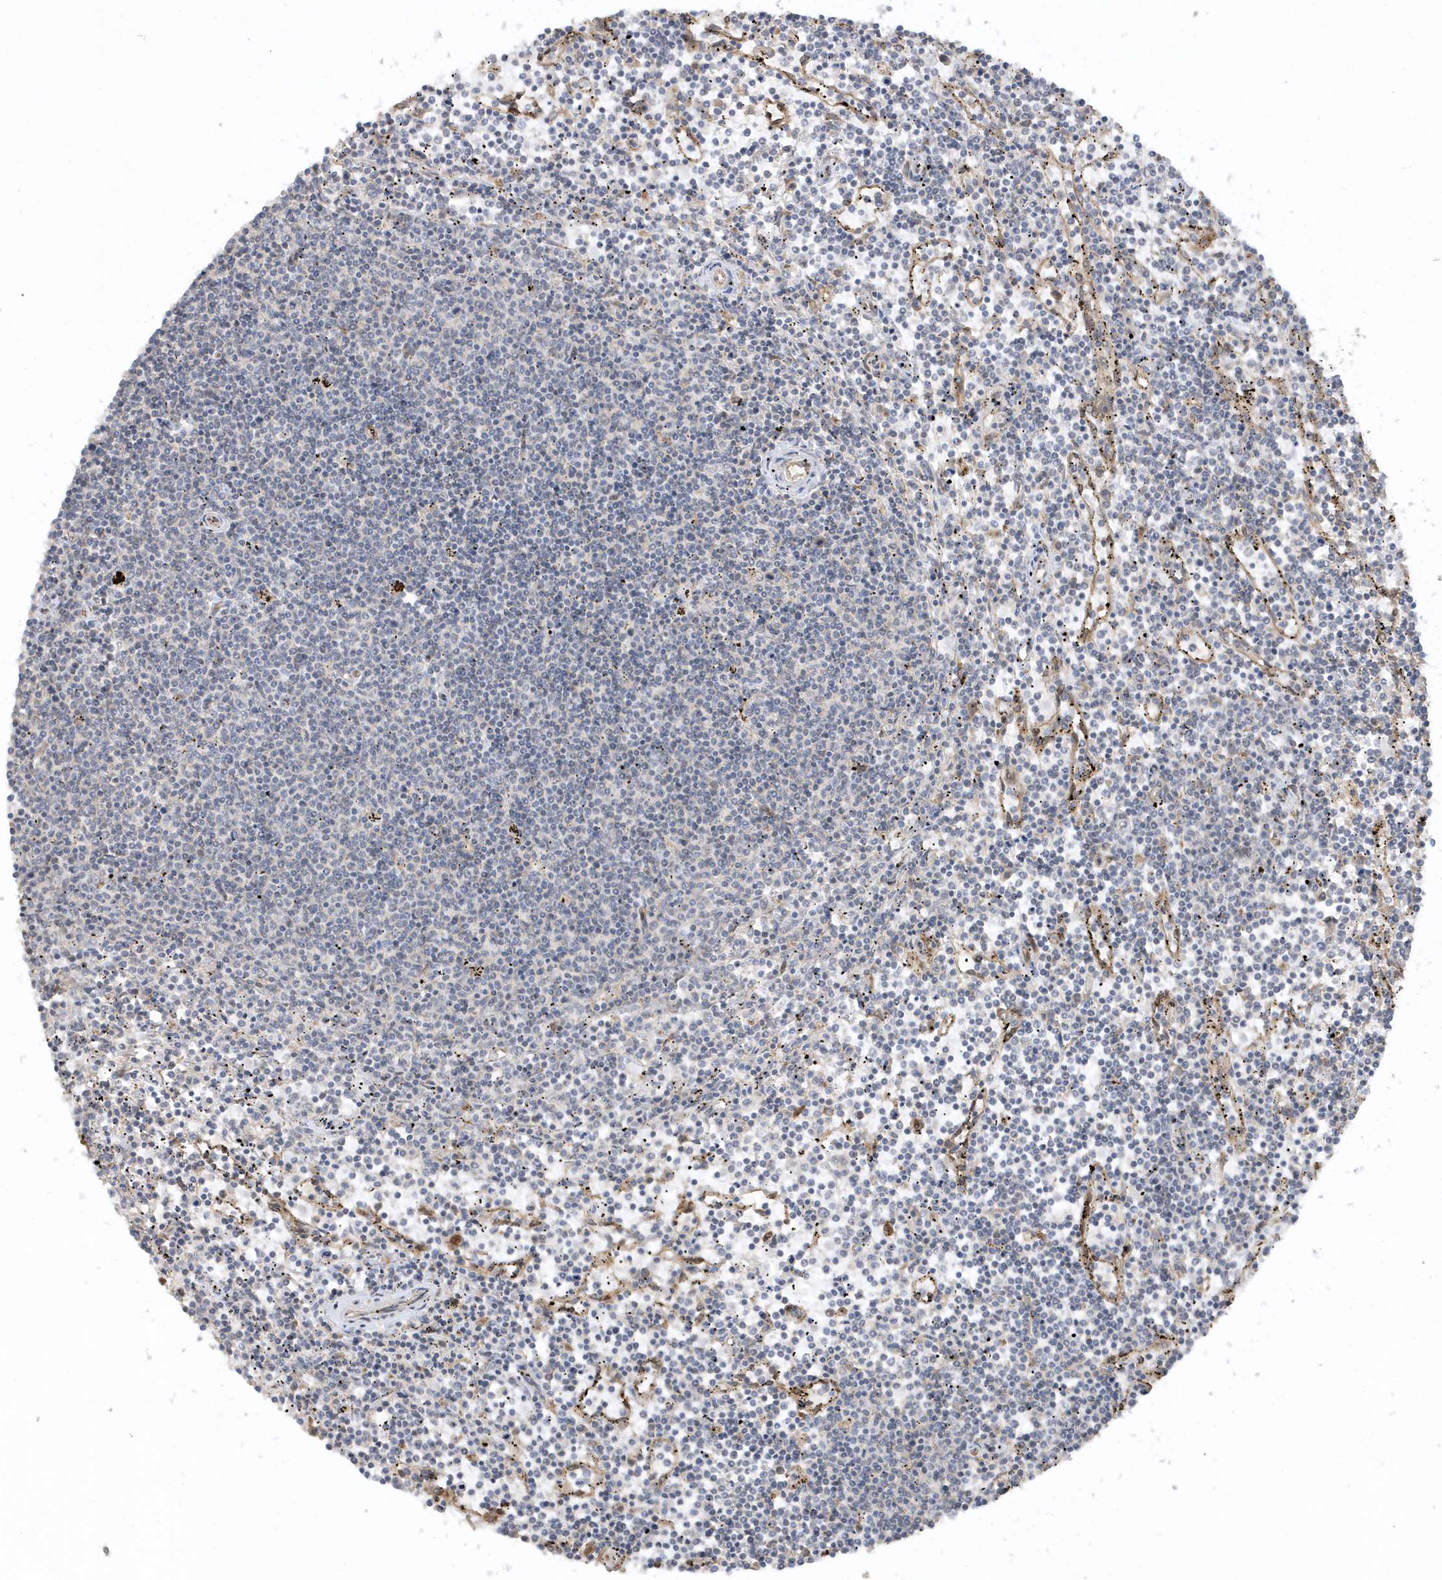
{"staining": {"intensity": "negative", "quantity": "none", "location": "none"}, "tissue": "lymphoma", "cell_type": "Tumor cells", "image_type": "cancer", "snomed": [{"axis": "morphology", "description": "Malignant lymphoma, non-Hodgkin's type, Low grade"}, {"axis": "topography", "description": "Spleen"}], "caption": "Immunohistochemistry (IHC) image of neoplastic tissue: human malignant lymphoma, non-Hodgkin's type (low-grade) stained with DAB (3,3'-diaminobenzidine) demonstrates no significant protein staining in tumor cells.", "gene": "ECM2", "patient": {"sex": "female", "age": 50}}